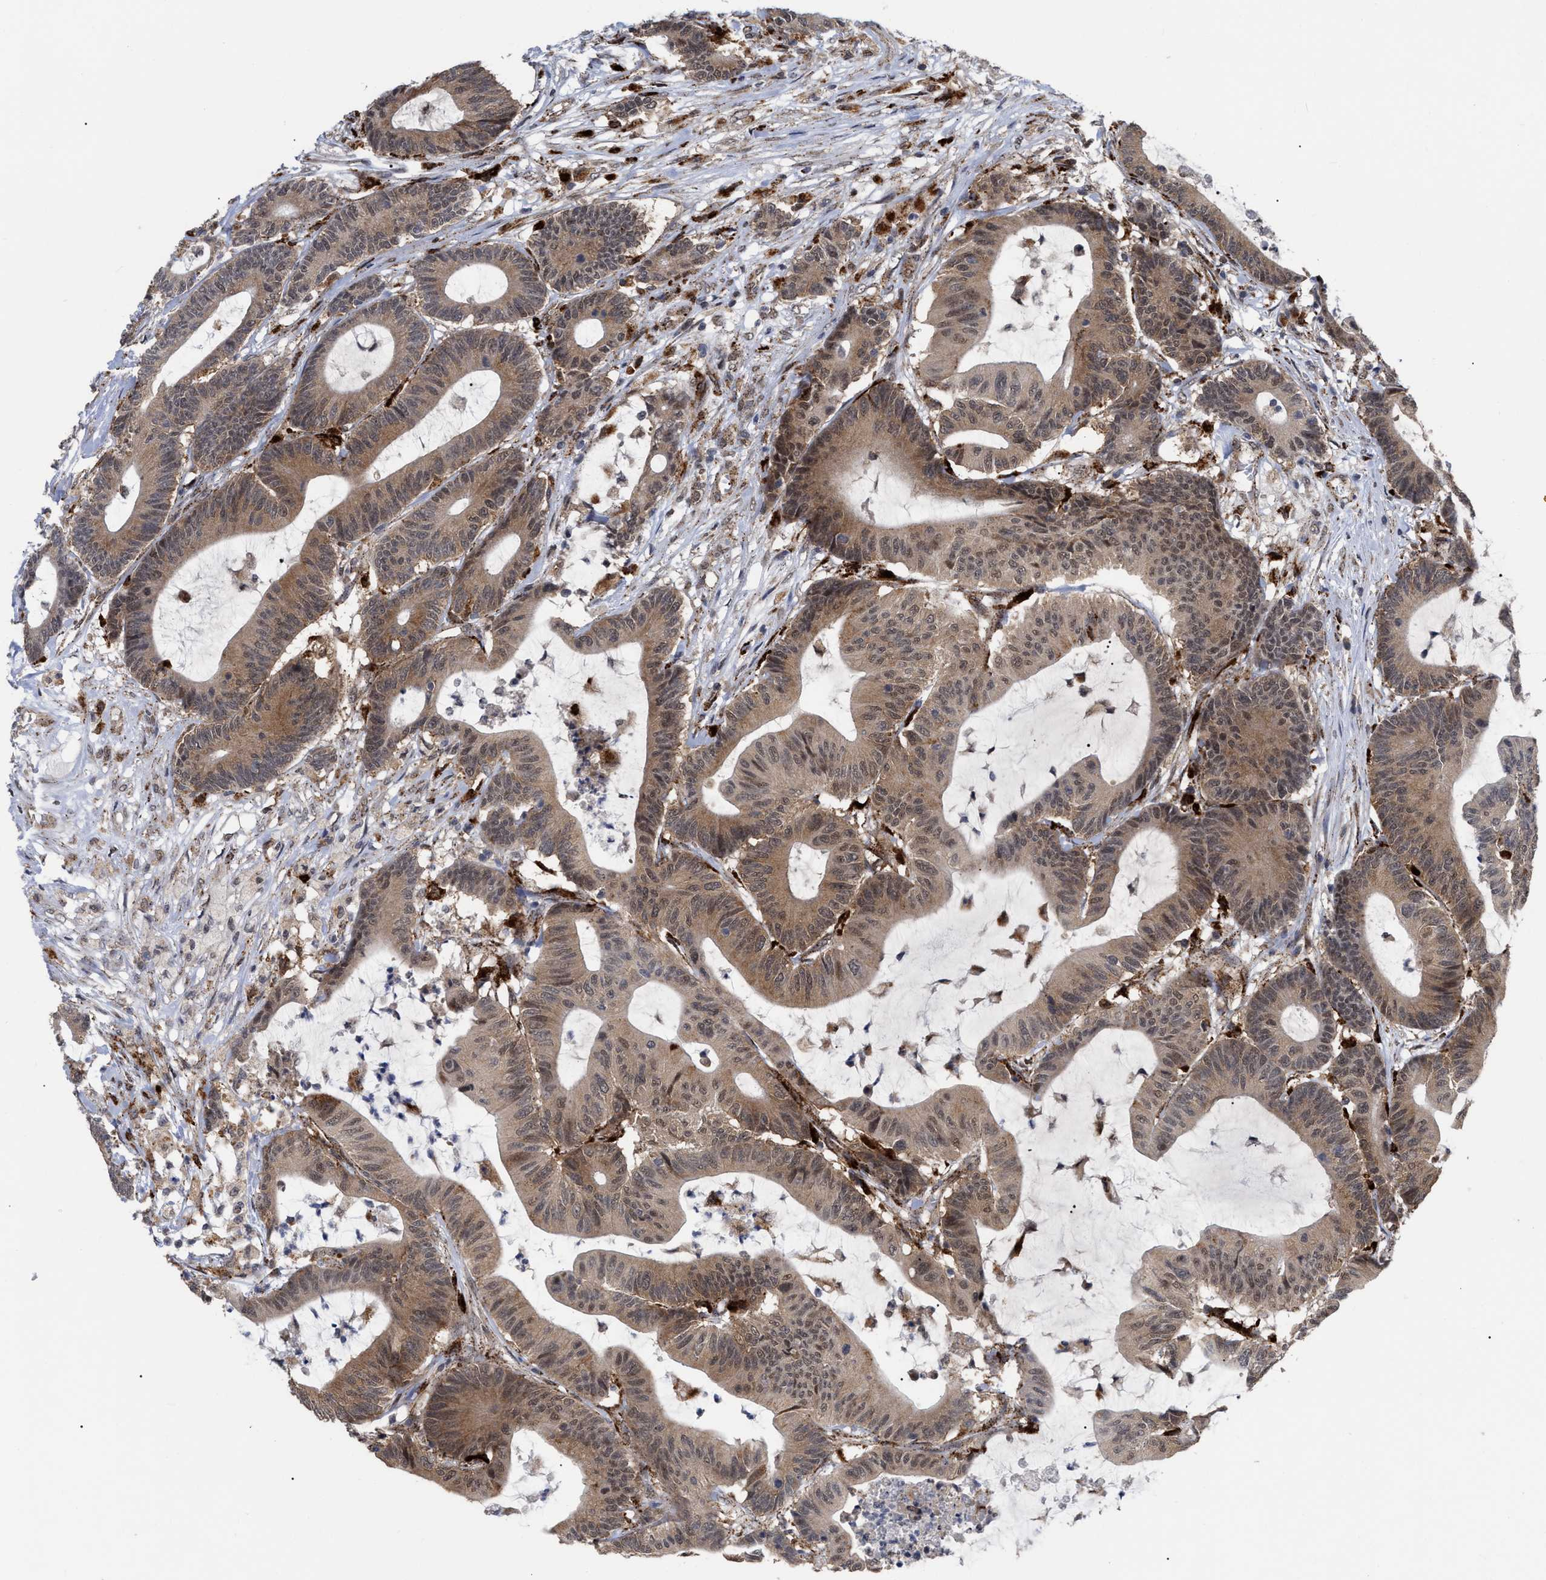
{"staining": {"intensity": "moderate", "quantity": ">75%", "location": "cytoplasmic/membranous"}, "tissue": "colorectal cancer", "cell_type": "Tumor cells", "image_type": "cancer", "snomed": [{"axis": "morphology", "description": "Adenocarcinoma, NOS"}, {"axis": "topography", "description": "Colon"}], "caption": "Colorectal adenocarcinoma was stained to show a protein in brown. There is medium levels of moderate cytoplasmic/membranous positivity in approximately >75% of tumor cells.", "gene": "UPF1", "patient": {"sex": "female", "age": 84}}